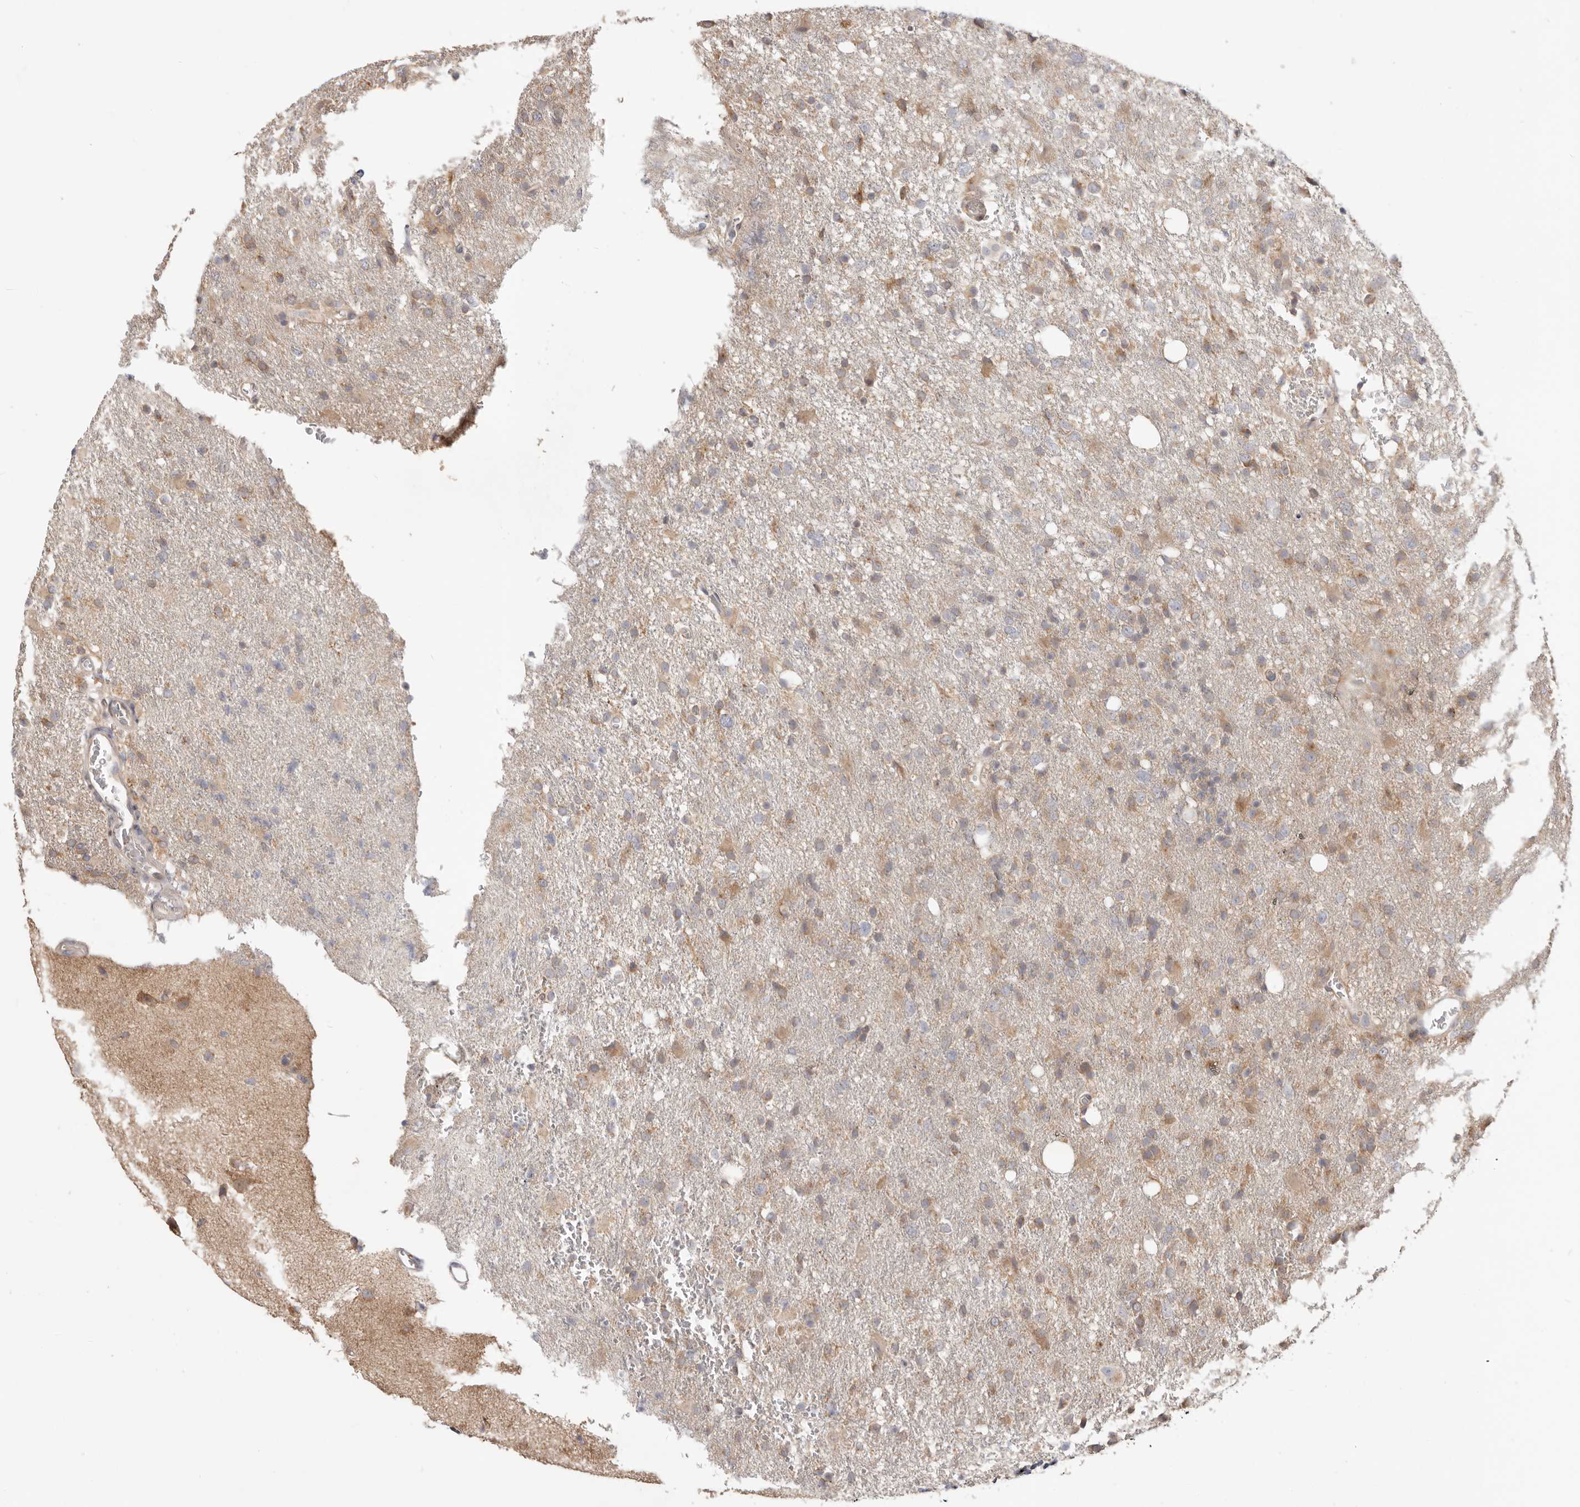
{"staining": {"intensity": "weak", "quantity": ">75%", "location": "cytoplasmic/membranous"}, "tissue": "glioma", "cell_type": "Tumor cells", "image_type": "cancer", "snomed": [{"axis": "morphology", "description": "Glioma, malignant, High grade"}, {"axis": "topography", "description": "Brain"}], "caption": "Immunohistochemical staining of glioma displays low levels of weak cytoplasmic/membranous protein staining in approximately >75% of tumor cells.", "gene": "LRP6", "patient": {"sex": "female", "age": 57}}